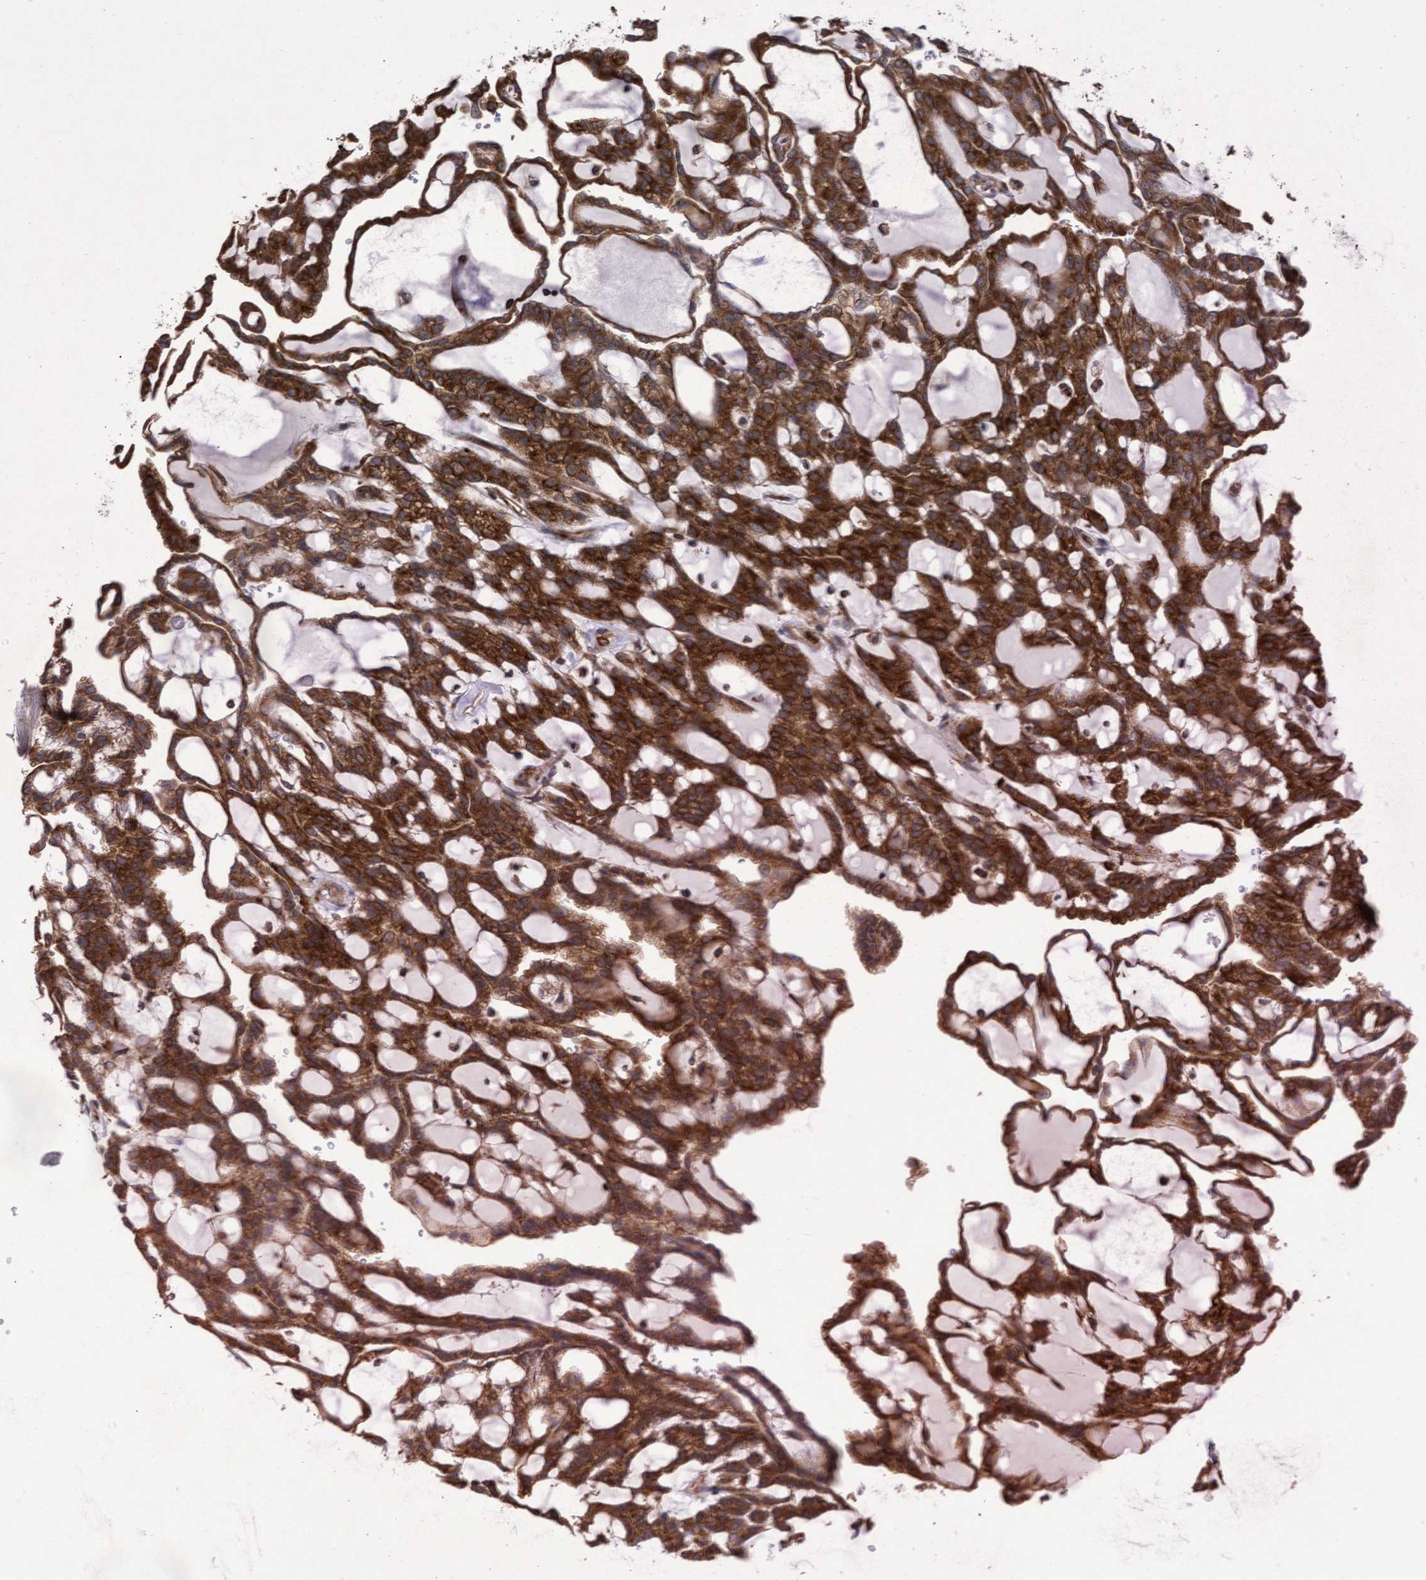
{"staining": {"intensity": "strong", "quantity": ">75%", "location": "cytoplasmic/membranous"}, "tissue": "renal cancer", "cell_type": "Tumor cells", "image_type": "cancer", "snomed": [{"axis": "morphology", "description": "Adenocarcinoma, NOS"}, {"axis": "topography", "description": "Kidney"}], "caption": "Renal cancer (adenocarcinoma) tissue reveals strong cytoplasmic/membranous positivity in approximately >75% of tumor cells, visualized by immunohistochemistry. Using DAB (3,3'-diaminobenzidine) (brown) and hematoxylin (blue) stains, captured at high magnification using brightfield microscopy.", "gene": "ABCF2", "patient": {"sex": "male", "age": 63}}